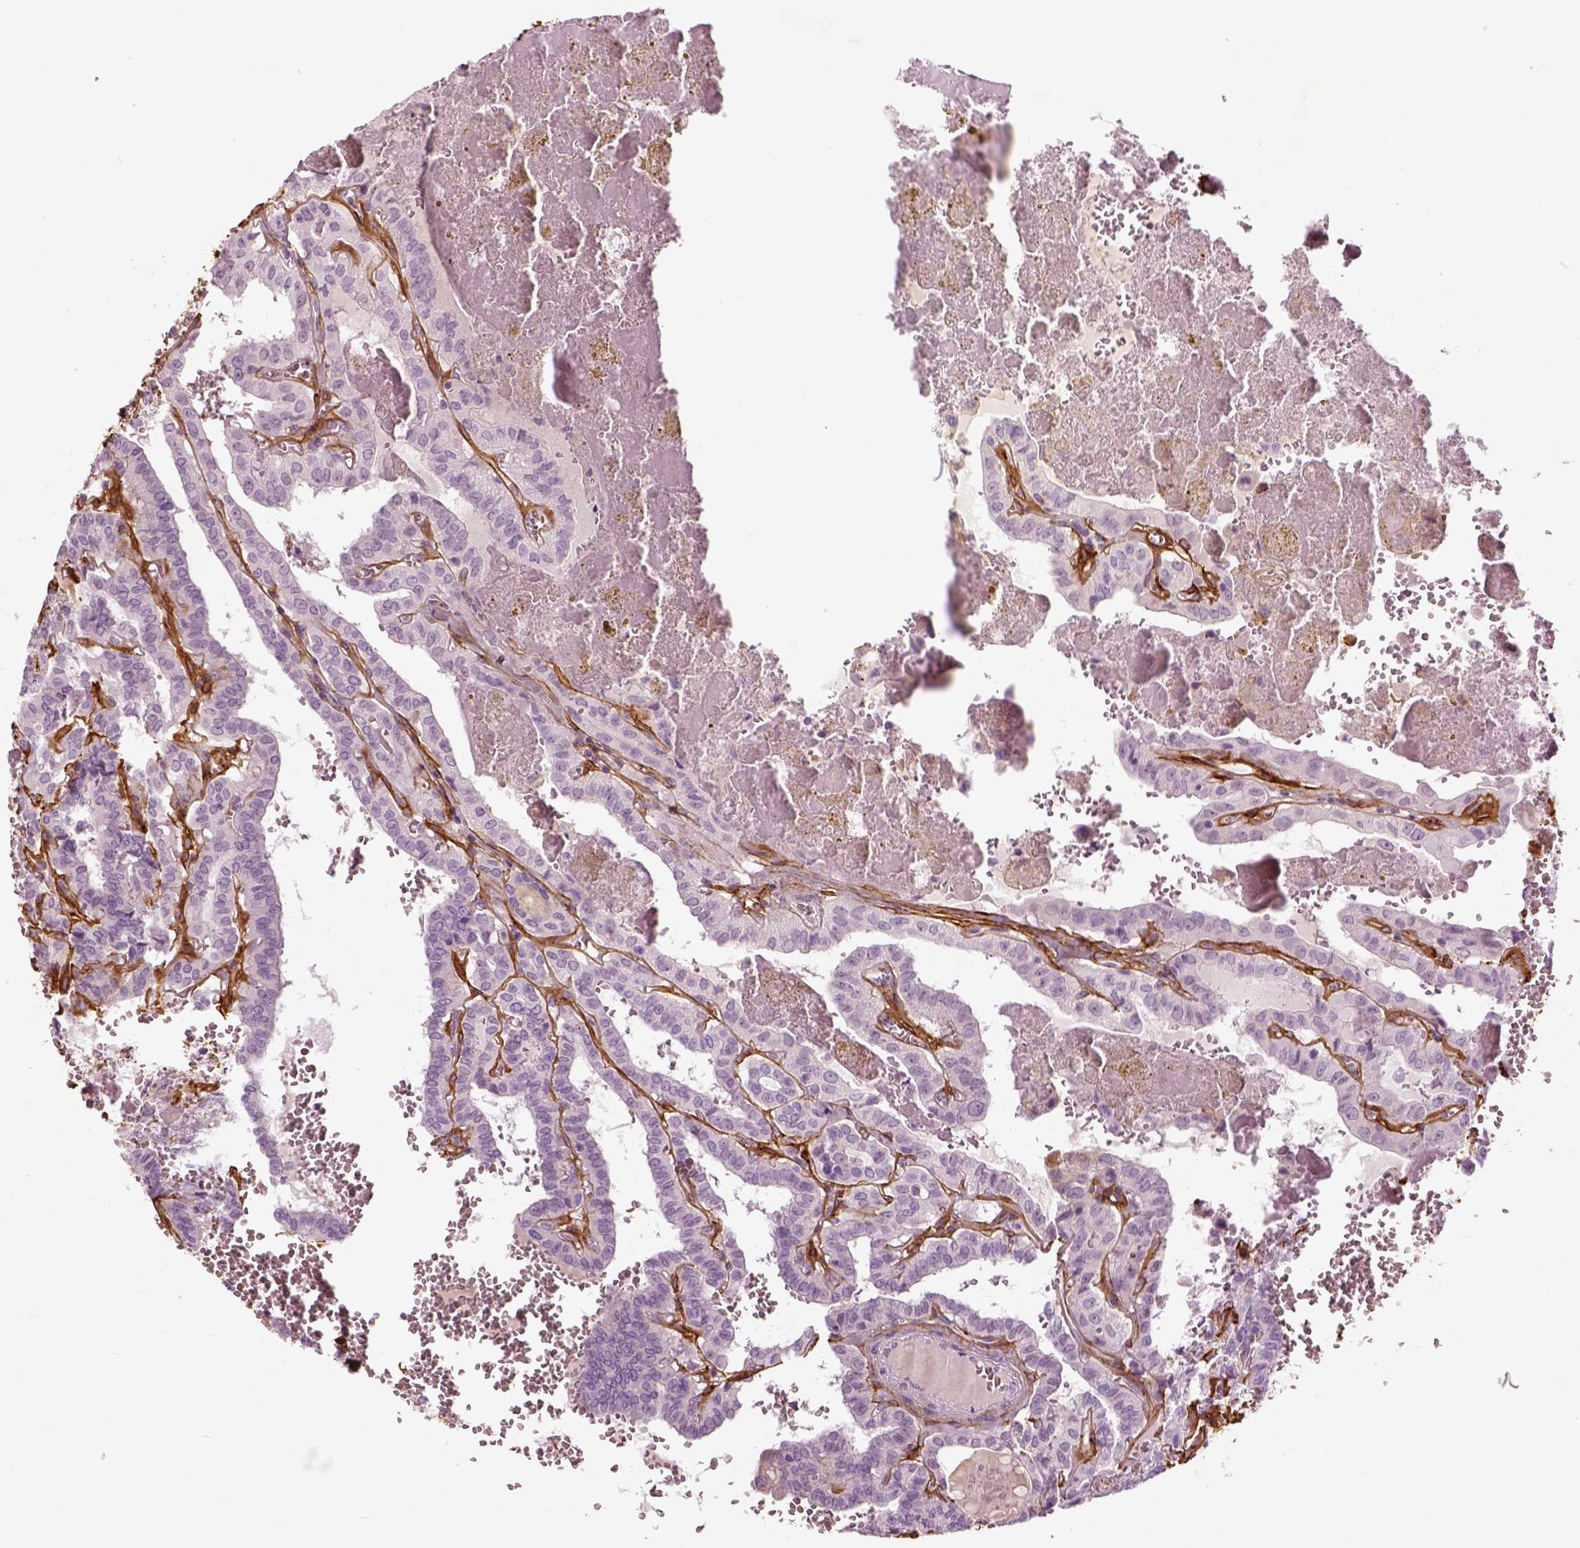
{"staining": {"intensity": "negative", "quantity": "none", "location": "none"}, "tissue": "thyroid cancer", "cell_type": "Tumor cells", "image_type": "cancer", "snomed": [{"axis": "morphology", "description": "Papillary adenocarcinoma, NOS"}, {"axis": "topography", "description": "Thyroid gland"}], "caption": "IHC image of thyroid cancer (papillary adenocarcinoma) stained for a protein (brown), which exhibits no staining in tumor cells.", "gene": "COL6A2", "patient": {"sex": "female", "age": 21}}